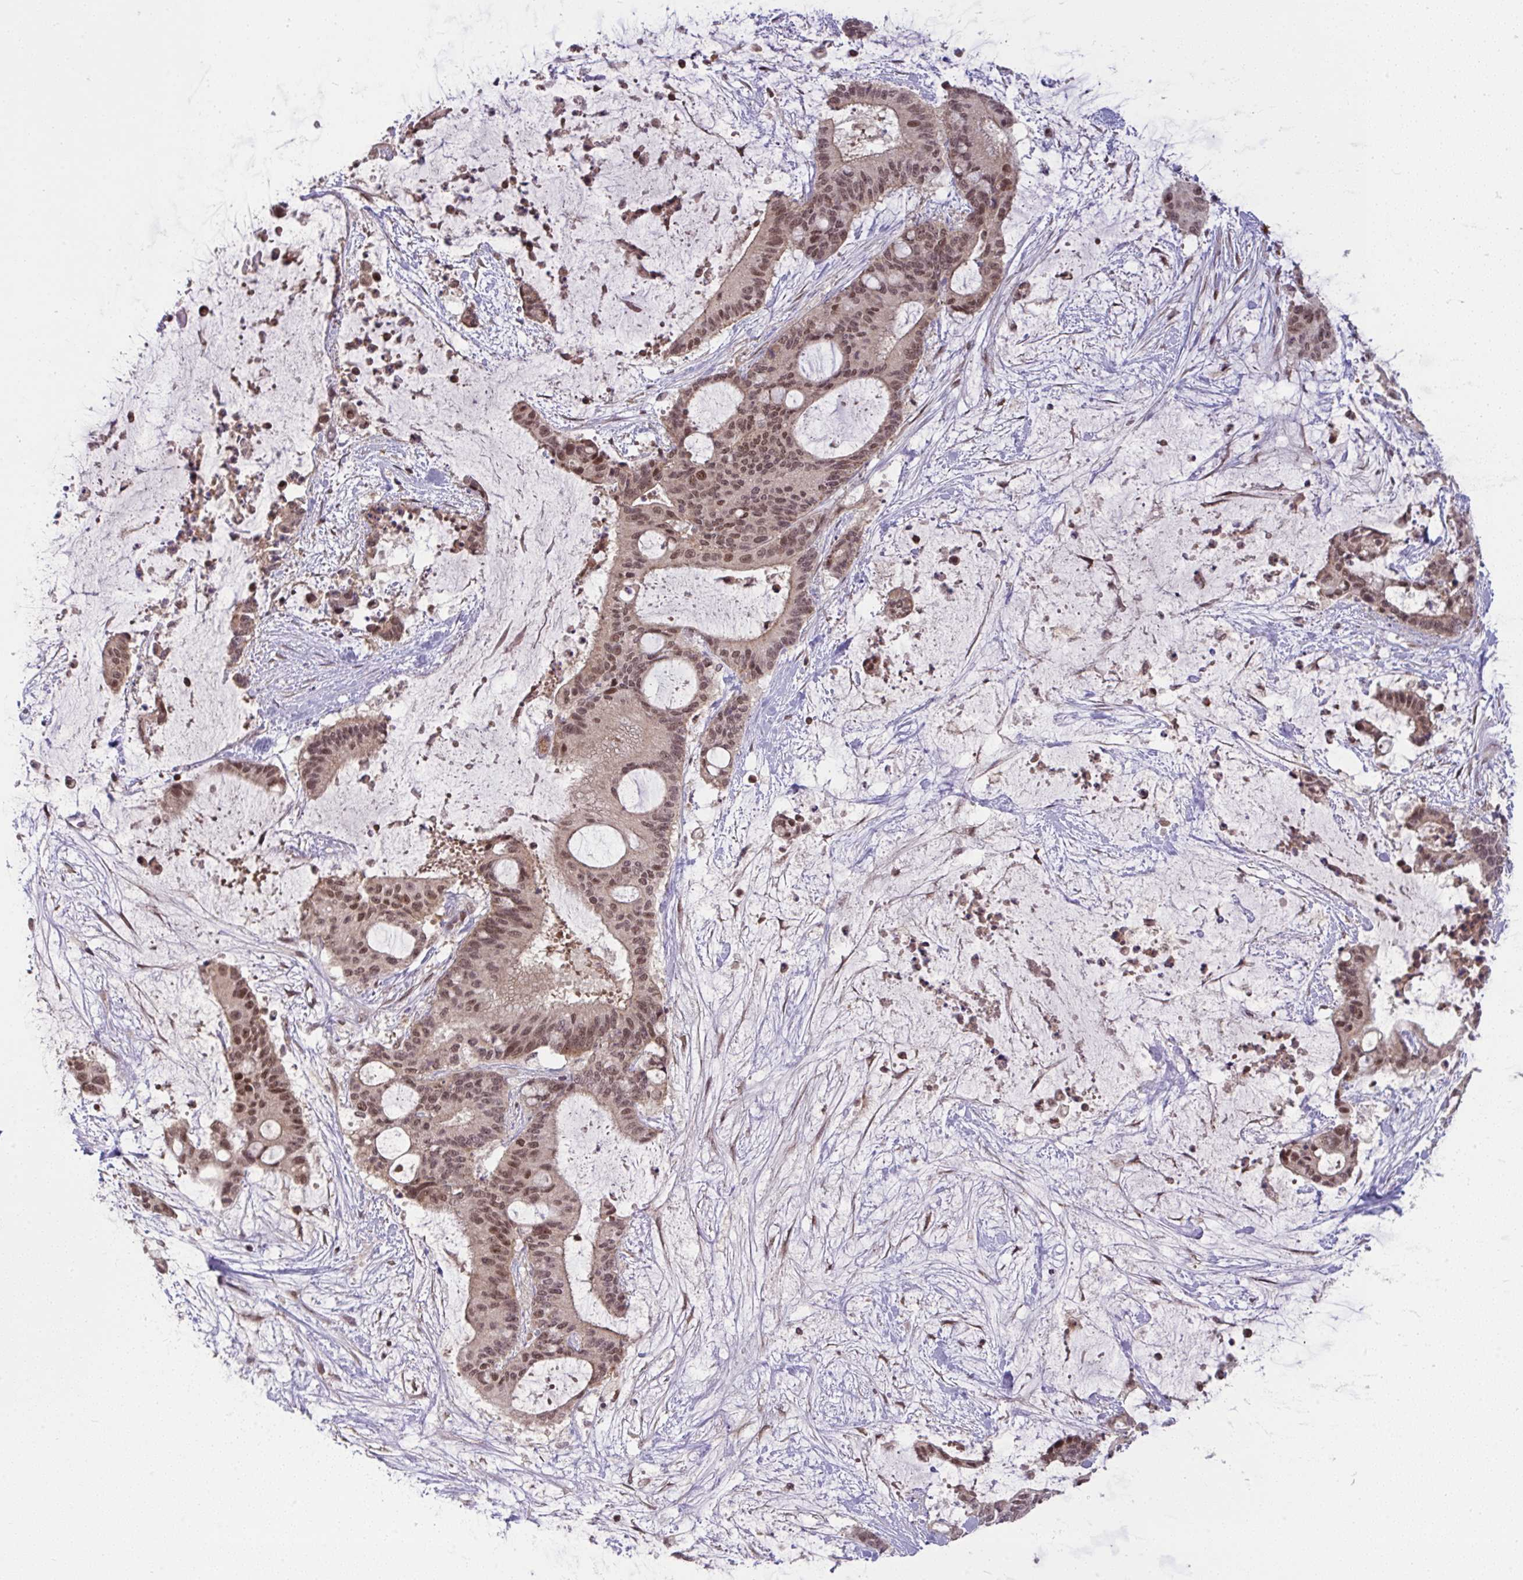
{"staining": {"intensity": "moderate", "quantity": ">75%", "location": "nuclear"}, "tissue": "liver cancer", "cell_type": "Tumor cells", "image_type": "cancer", "snomed": [{"axis": "morphology", "description": "Normal tissue, NOS"}, {"axis": "morphology", "description": "Cholangiocarcinoma"}, {"axis": "topography", "description": "Liver"}, {"axis": "topography", "description": "Peripheral nerve tissue"}], "caption": "Human liver cancer (cholangiocarcinoma) stained for a protein (brown) exhibits moderate nuclear positive staining in approximately >75% of tumor cells.", "gene": "KLF2", "patient": {"sex": "female", "age": 73}}